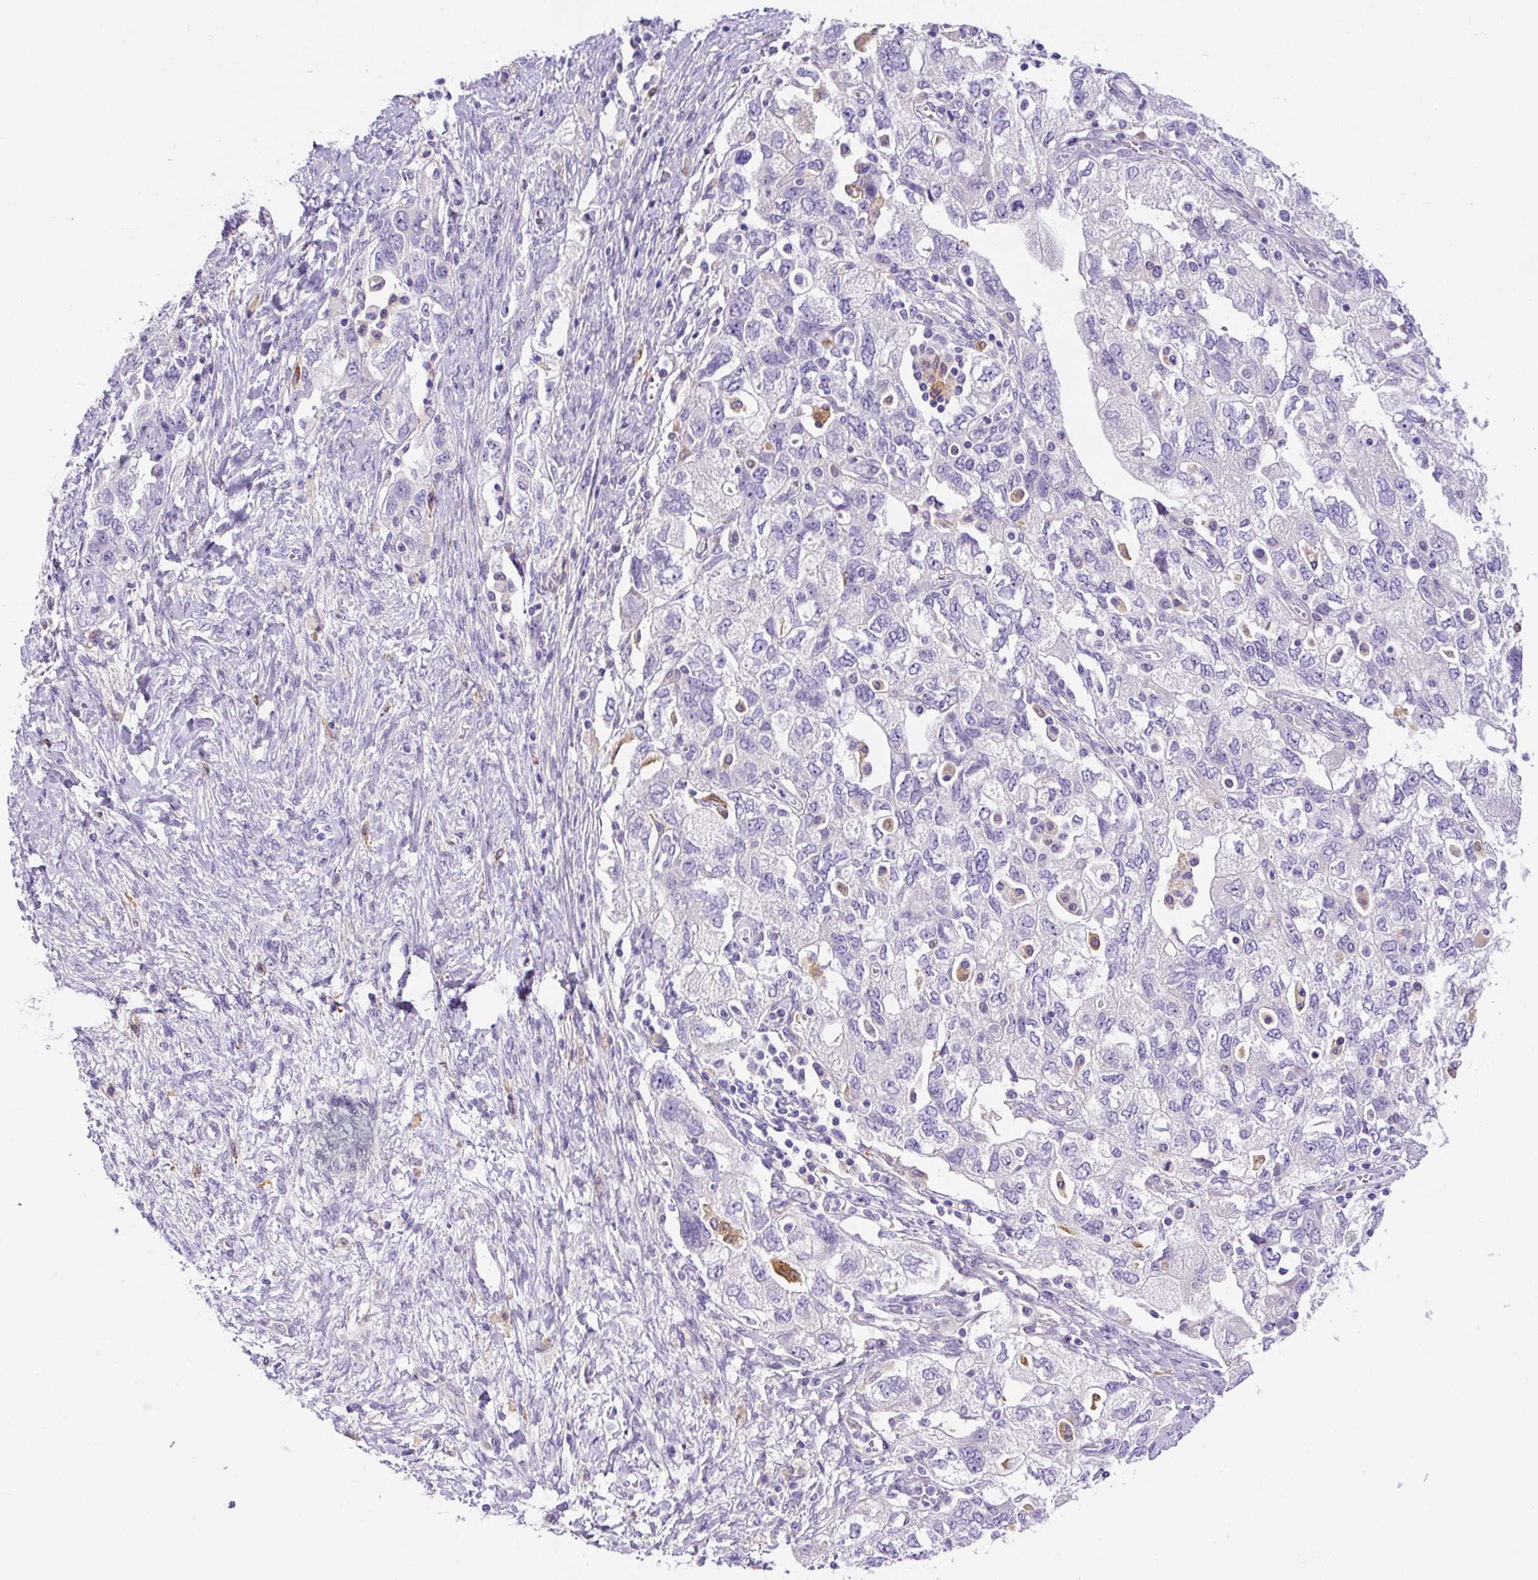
{"staining": {"intensity": "negative", "quantity": "none", "location": "none"}, "tissue": "ovarian cancer", "cell_type": "Tumor cells", "image_type": "cancer", "snomed": [{"axis": "morphology", "description": "Carcinoma, NOS"}, {"axis": "morphology", "description": "Cystadenocarcinoma, serous, NOS"}, {"axis": "topography", "description": "Ovary"}], "caption": "An image of ovarian cancer (serous cystadenocarcinoma) stained for a protein reveals no brown staining in tumor cells. (Stains: DAB (3,3'-diaminobenzidine) immunohistochemistry with hematoxylin counter stain, Microscopy: brightfield microscopy at high magnification).", "gene": "ASB4", "patient": {"sex": "female", "age": 69}}